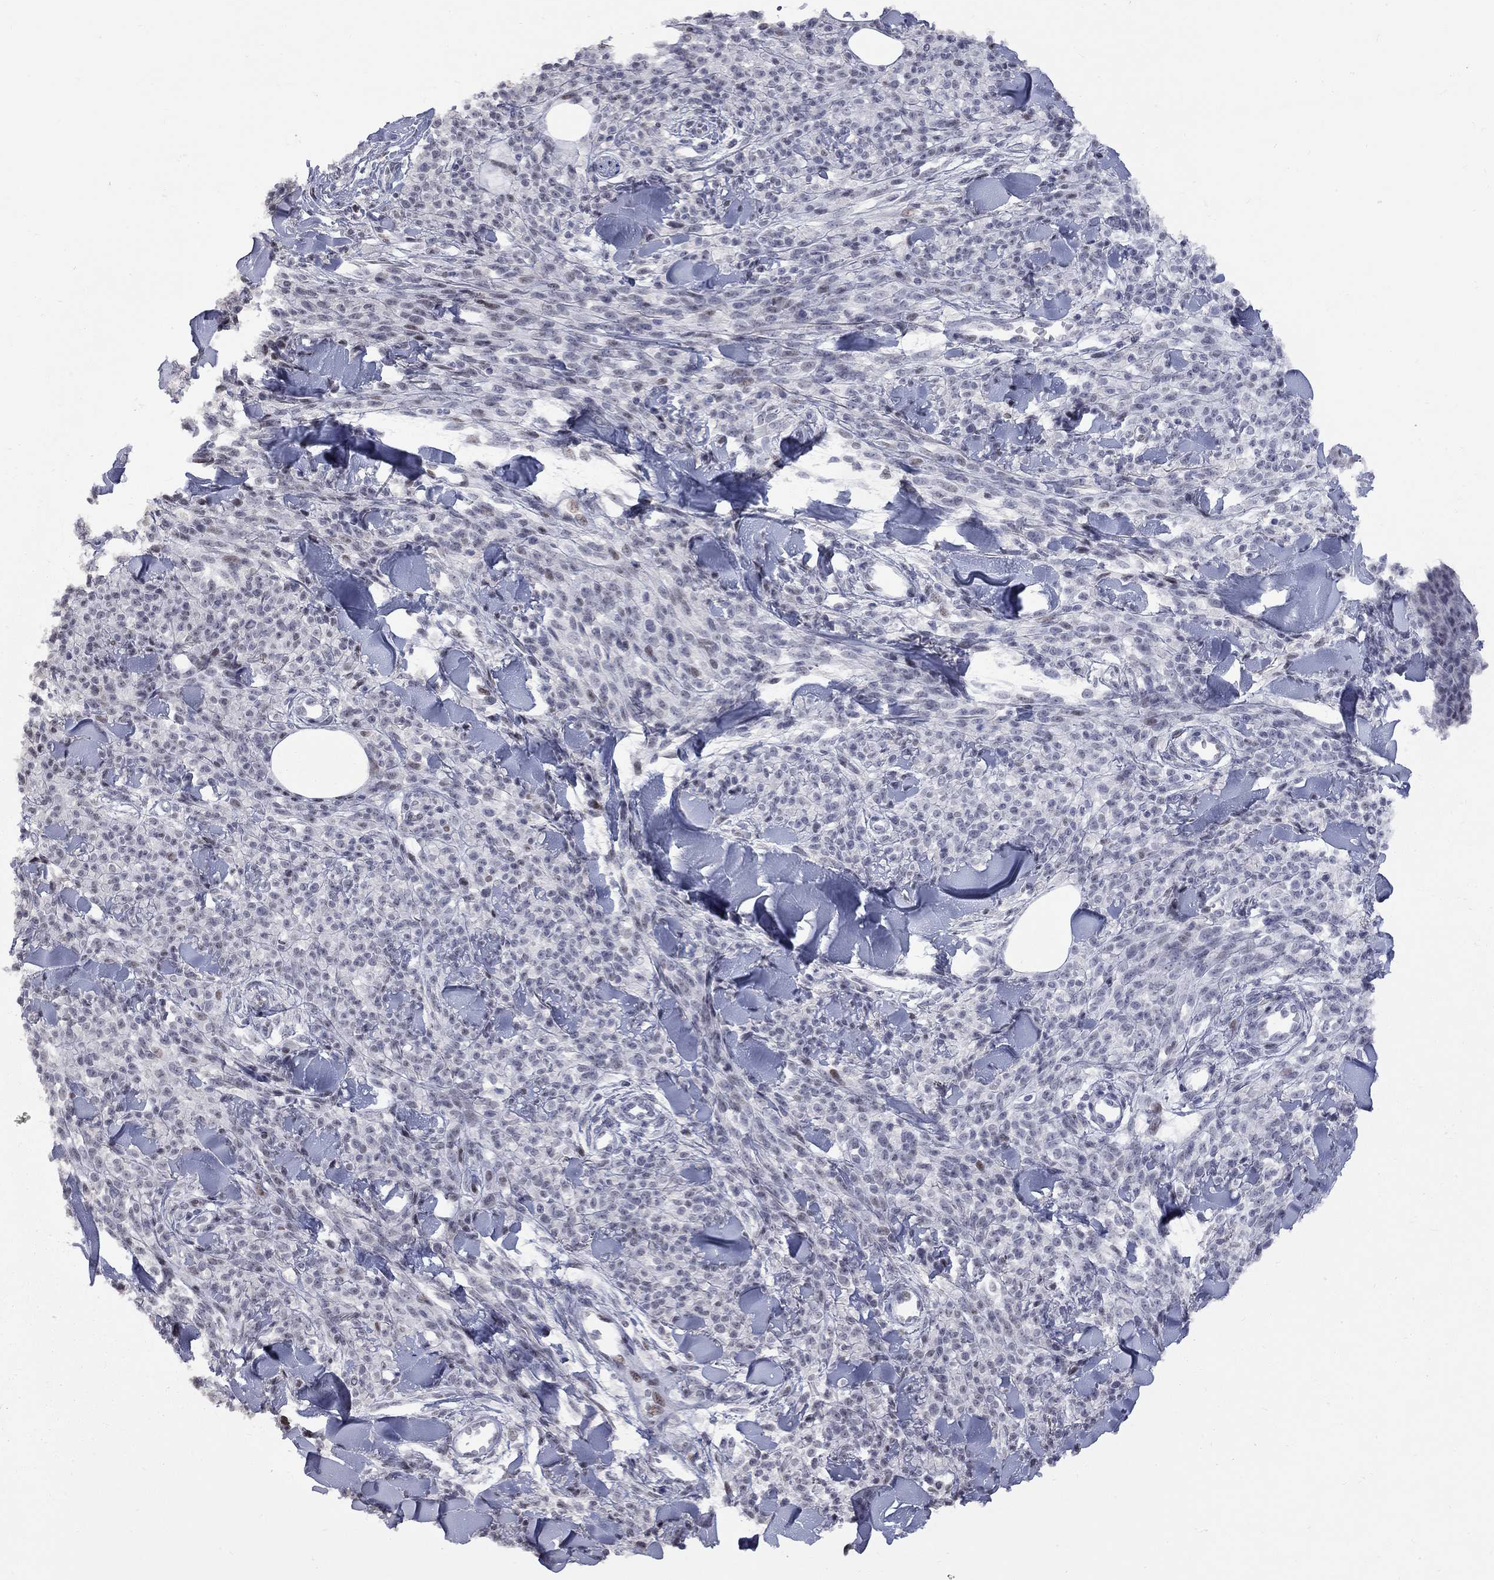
{"staining": {"intensity": "moderate", "quantity": "<25%", "location": "nuclear"}, "tissue": "melanoma", "cell_type": "Tumor cells", "image_type": "cancer", "snomed": [{"axis": "morphology", "description": "Malignant melanoma, NOS"}, {"axis": "topography", "description": "Skin"}, {"axis": "topography", "description": "Skin of trunk"}], "caption": "Human melanoma stained with a brown dye reveals moderate nuclear positive staining in approximately <25% of tumor cells.", "gene": "ZNF154", "patient": {"sex": "male", "age": 74}}